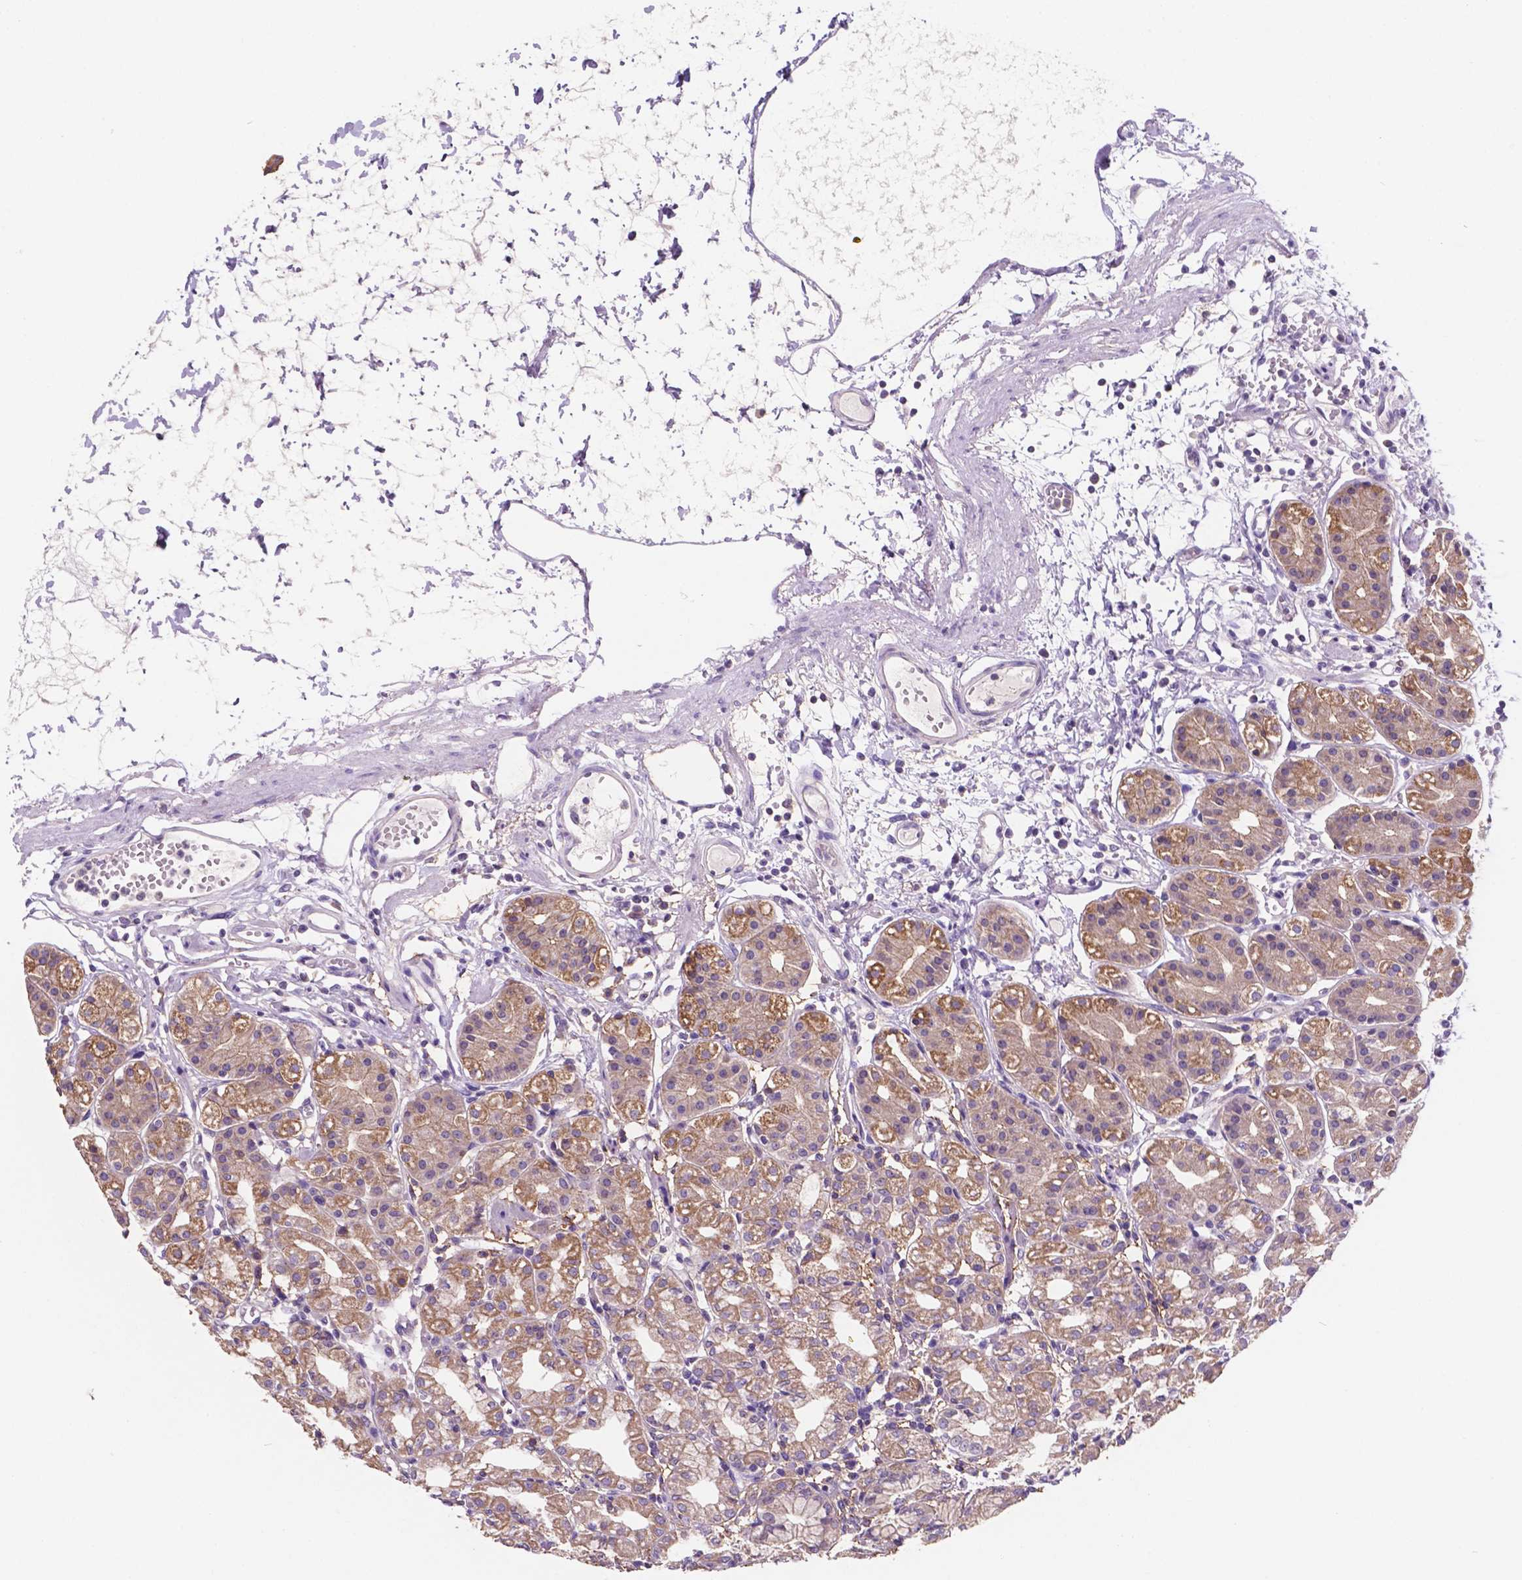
{"staining": {"intensity": "moderate", "quantity": "25%-75%", "location": "cytoplasmic/membranous"}, "tissue": "stomach", "cell_type": "Glandular cells", "image_type": "normal", "snomed": [{"axis": "morphology", "description": "Normal tissue, NOS"}, {"axis": "topography", "description": "Skeletal muscle"}, {"axis": "topography", "description": "Stomach"}], "caption": "A photomicrograph of stomach stained for a protein shows moderate cytoplasmic/membranous brown staining in glandular cells.", "gene": "MKRN2OS", "patient": {"sex": "female", "age": 57}}